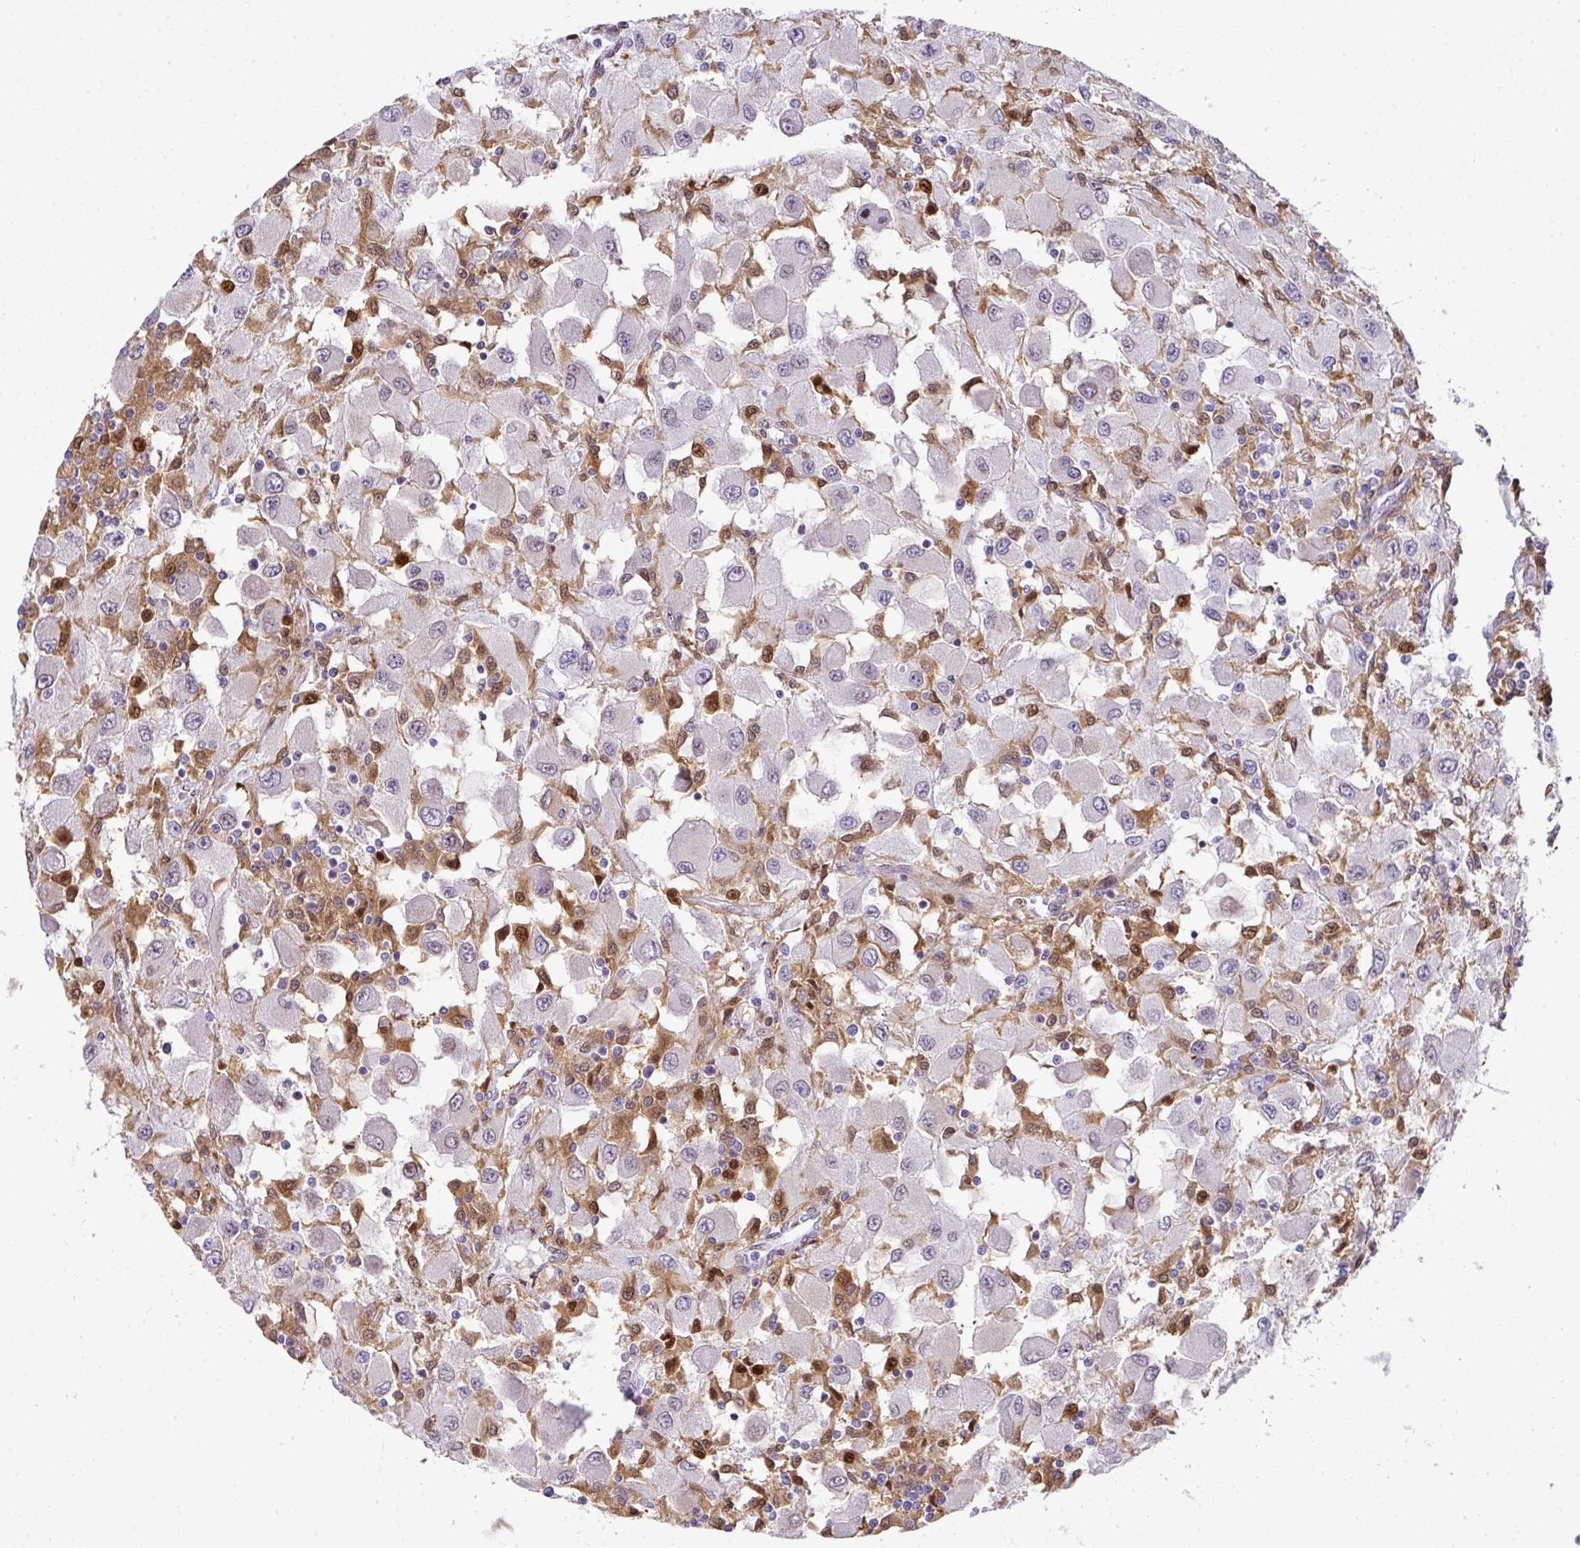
{"staining": {"intensity": "negative", "quantity": "none", "location": "none"}, "tissue": "renal cancer", "cell_type": "Tumor cells", "image_type": "cancer", "snomed": [{"axis": "morphology", "description": "Adenocarcinoma, NOS"}, {"axis": "topography", "description": "Kidney"}], "caption": "Protein analysis of renal cancer exhibits no significant positivity in tumor cells. (DAB (3,3'-diaminobenzidine) IHC, high magnification).", "gene": "PLK1", "patient": {"sex": "female", "age": 67}}